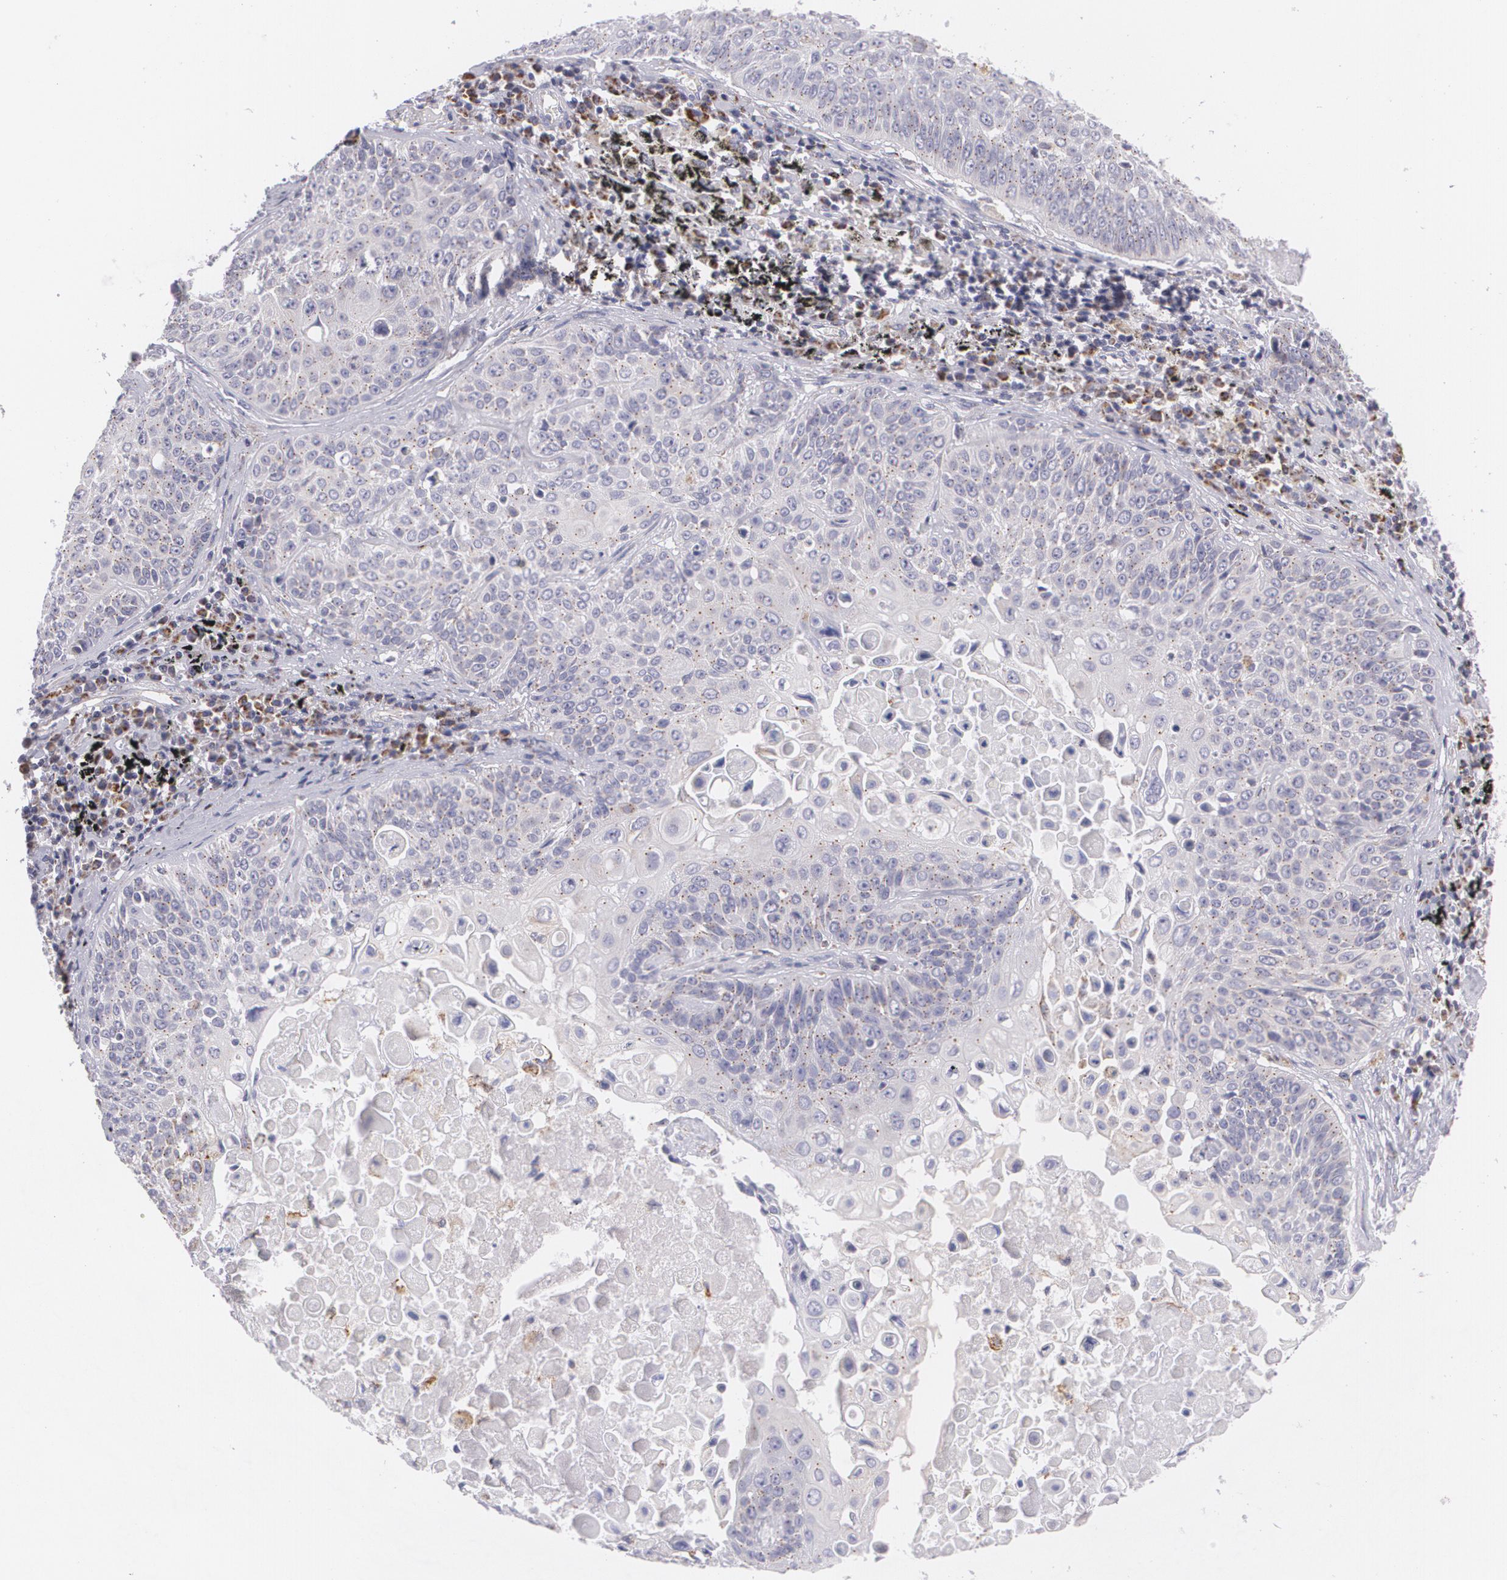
{"staining": {"intensity": "weak", "quantity": ">75%", "location": "cytoplasmic/membranous"}, "tissue": "lung cancer", "cell_type": "Tumor cells", "image_type": "cancer", "snomed": [{"axis": "morphology", "description": "Adenocarcinoma, NOS"}, {"axis": "topography", "description": "Lung"}], "caption": "A histopathology image of human lung cancer (adenocarcinoma) stained for a protein reveals weak cytoplasmic/membranous brown staining in tumor cells.", "gene": "CILK1", "patient": {"sex": "male", "age": 60}}